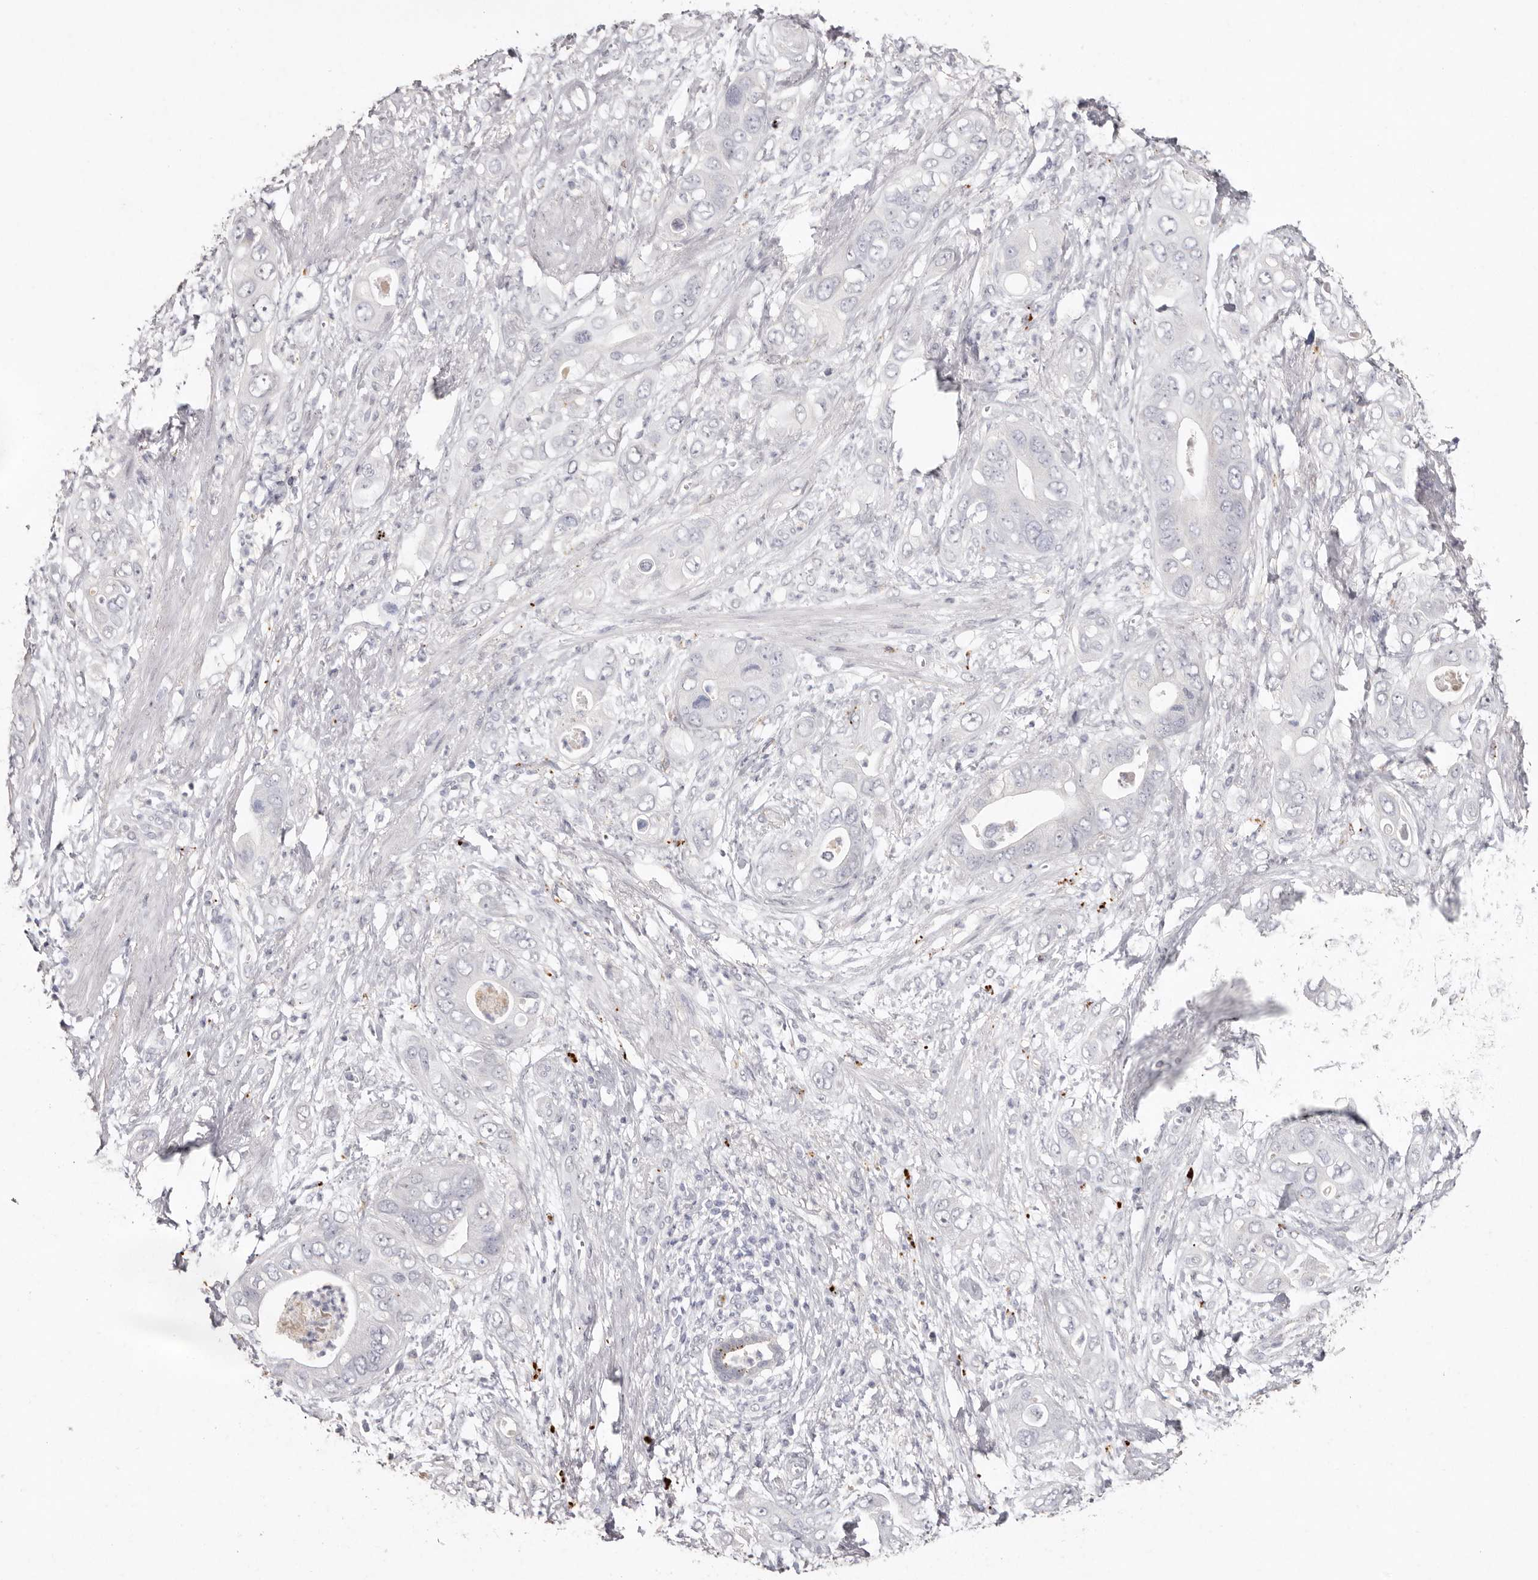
{"staining": {"intensity": "negative", "quantity": "none", "location": "none"}, "tissue": "pancreatic cancer", "cell_type": "Tumor cells", "image_type": "cancer", "snomed": [{"axis": "morphology", "description": "Adenocarcinoma, NOS"}, {"axis": "topography", "description": "Pancreas"}], "caption": "The micrograph exhibits no significant staining in tumor cells of adenocarcinoma (pancreatic).", "gene": "FAM185A", "patient": {"sex": "female", "age": 78}}